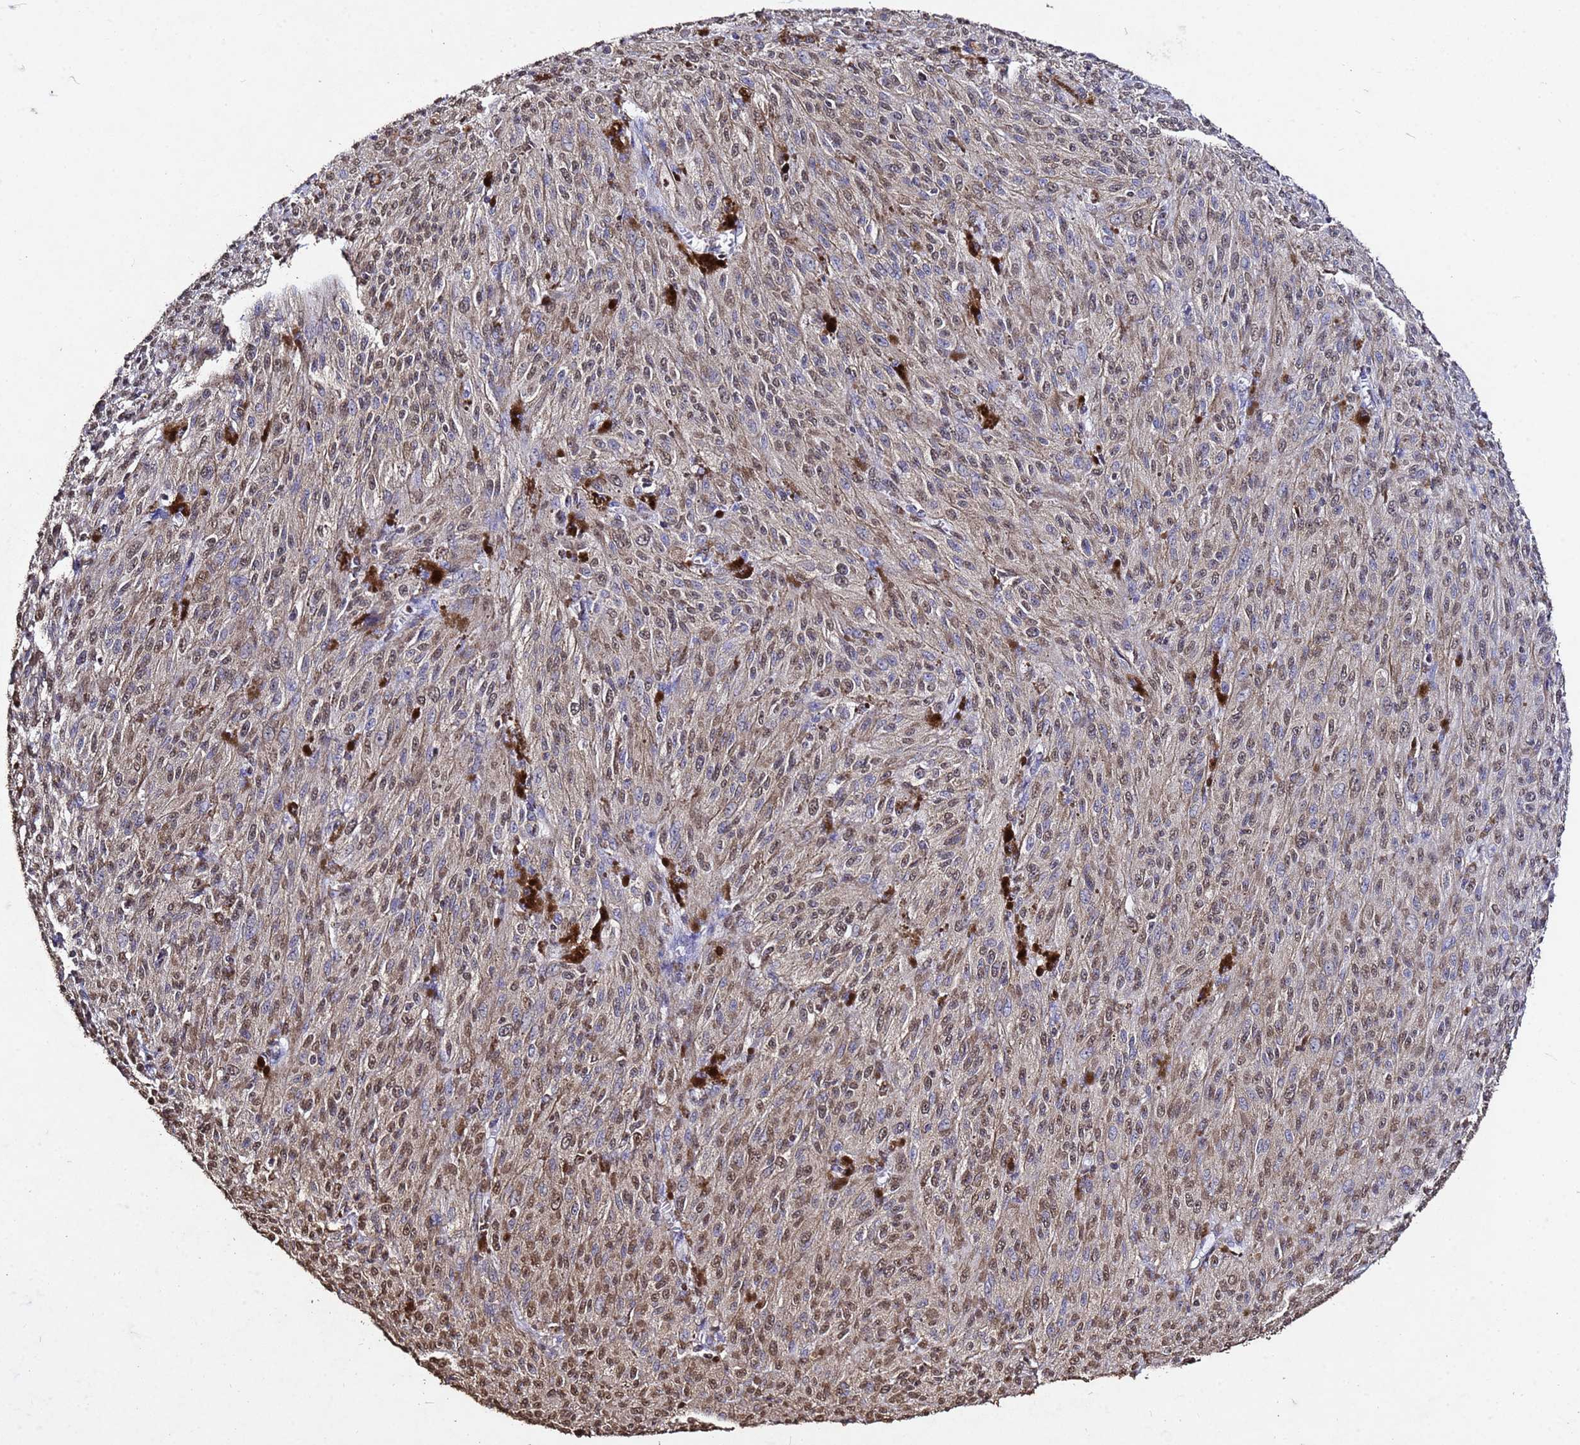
{"staining": {"intensity": "moderate", "quantity": ">75%", "location": "nuclear"}, "tissue": "melanoma", "cell_type": "Tumor cells", "image_type": "cancer", "snomed": [{"axis": "morphology", "description": "Malignant melanoma, NOS"}, {"axis": "topography", "description": "Skin"}], "caption": "The image demonstrates immunohistochemical staining of melanoma. There is moderate nuclear positivity is present in approximately >75% of tumor cells. (DAB IHC, brown staining for protein, blue staining for nuclei).", "gene": "MYOCD", "patient": {"sex": "female", "age": 52}}